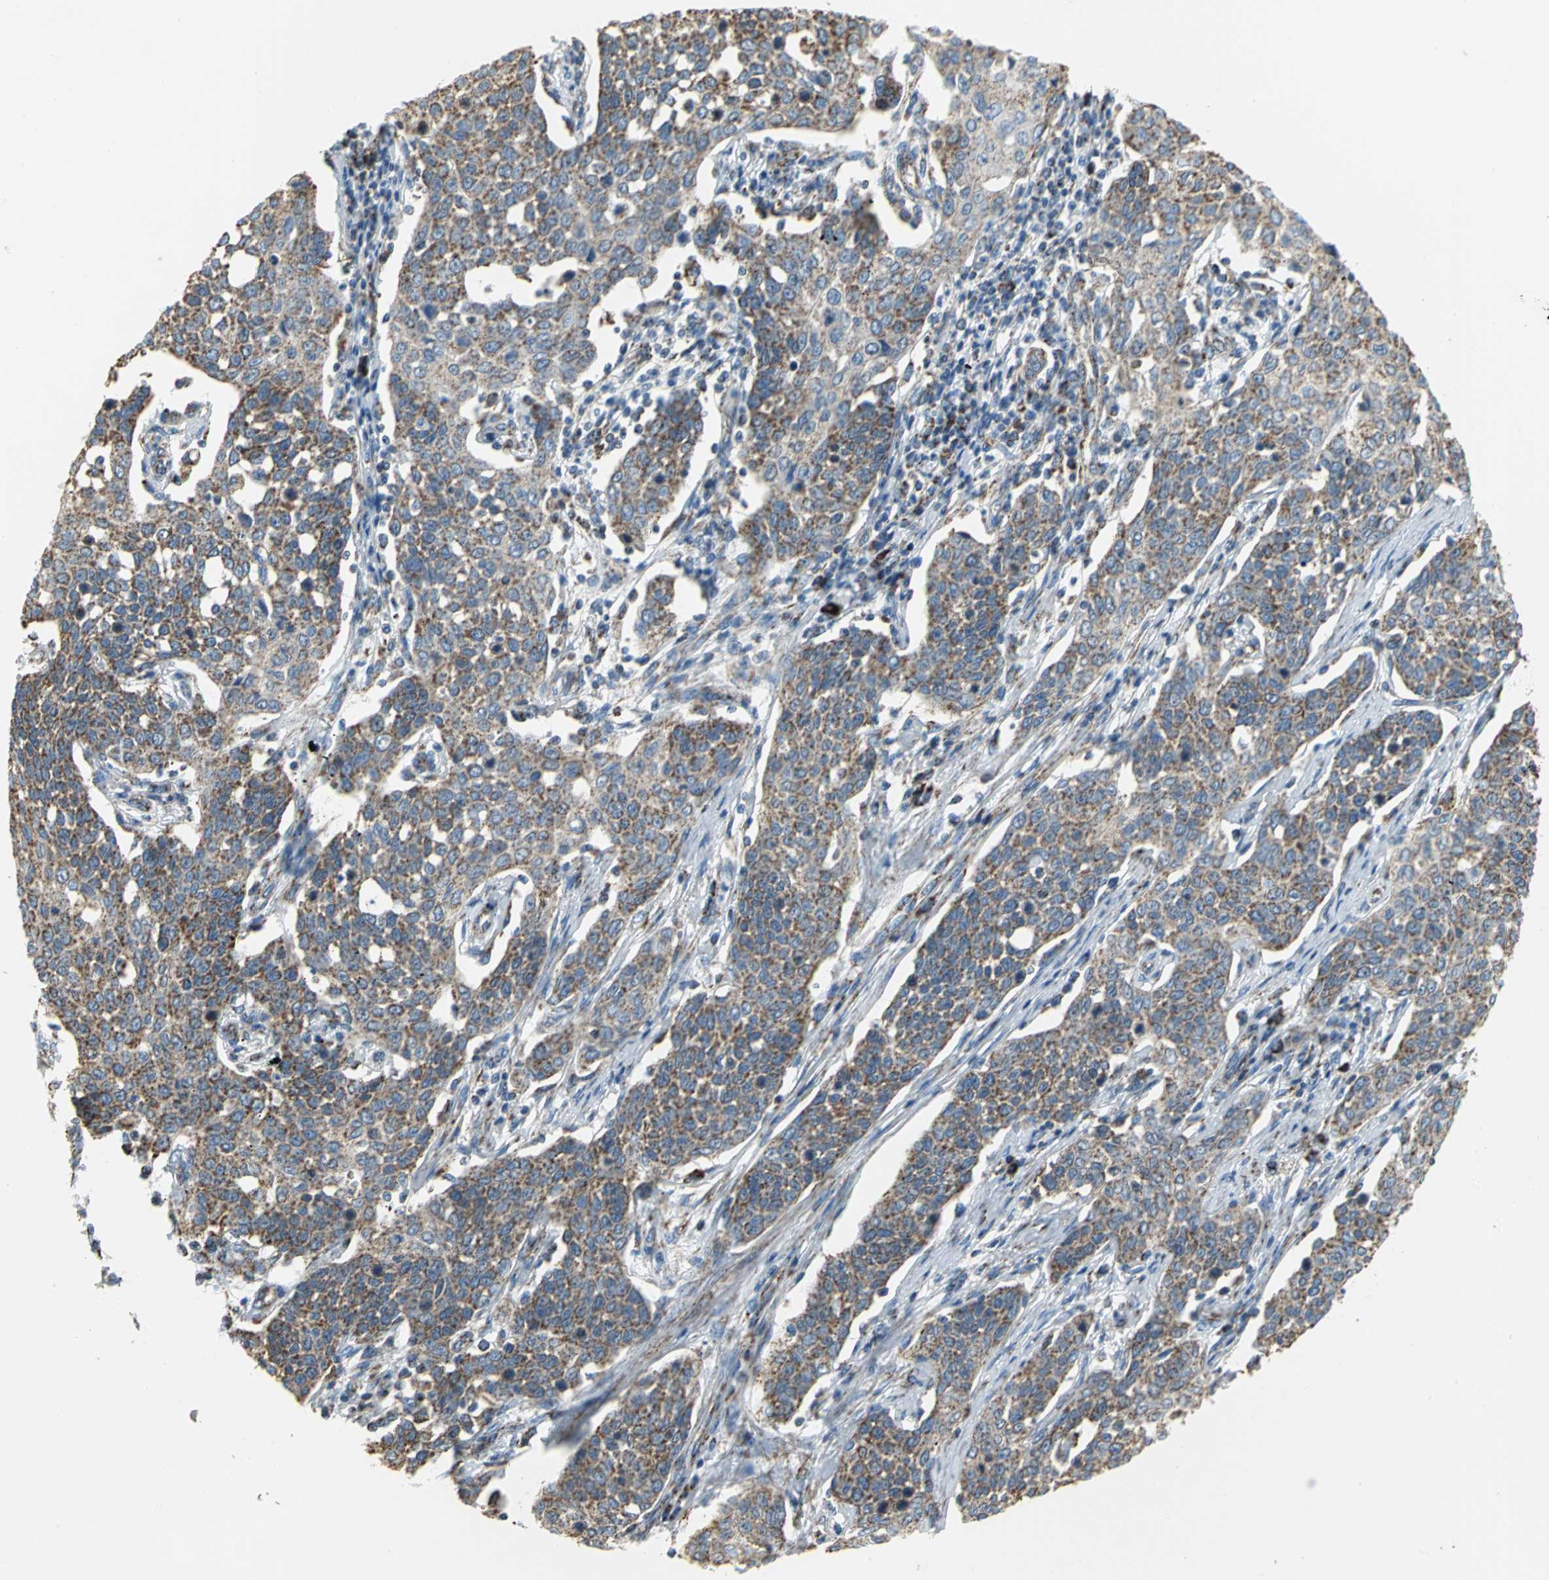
{"staining": {"intensity": "moderate", "quantity": ">75%", "location": "cytoplasmic/membranous"}, "tissue": "cervical cancer", "cell_type": "Tumor cells", "image_type": "cancer", "snomed": [{"axis": "morphology", "description": "Squamous cell carcinoma, NOS"}, {"axis": "topography", "description": "Cervix"}], "caption": "This is an image of immunohistochemistry (IHC) staining of cervical cancer, which shows moderate positivity in the cytoplasmic/membranous of tumor cells.", "gene": "NTRK1", "patient": {"sex": "female", "age": 34}}